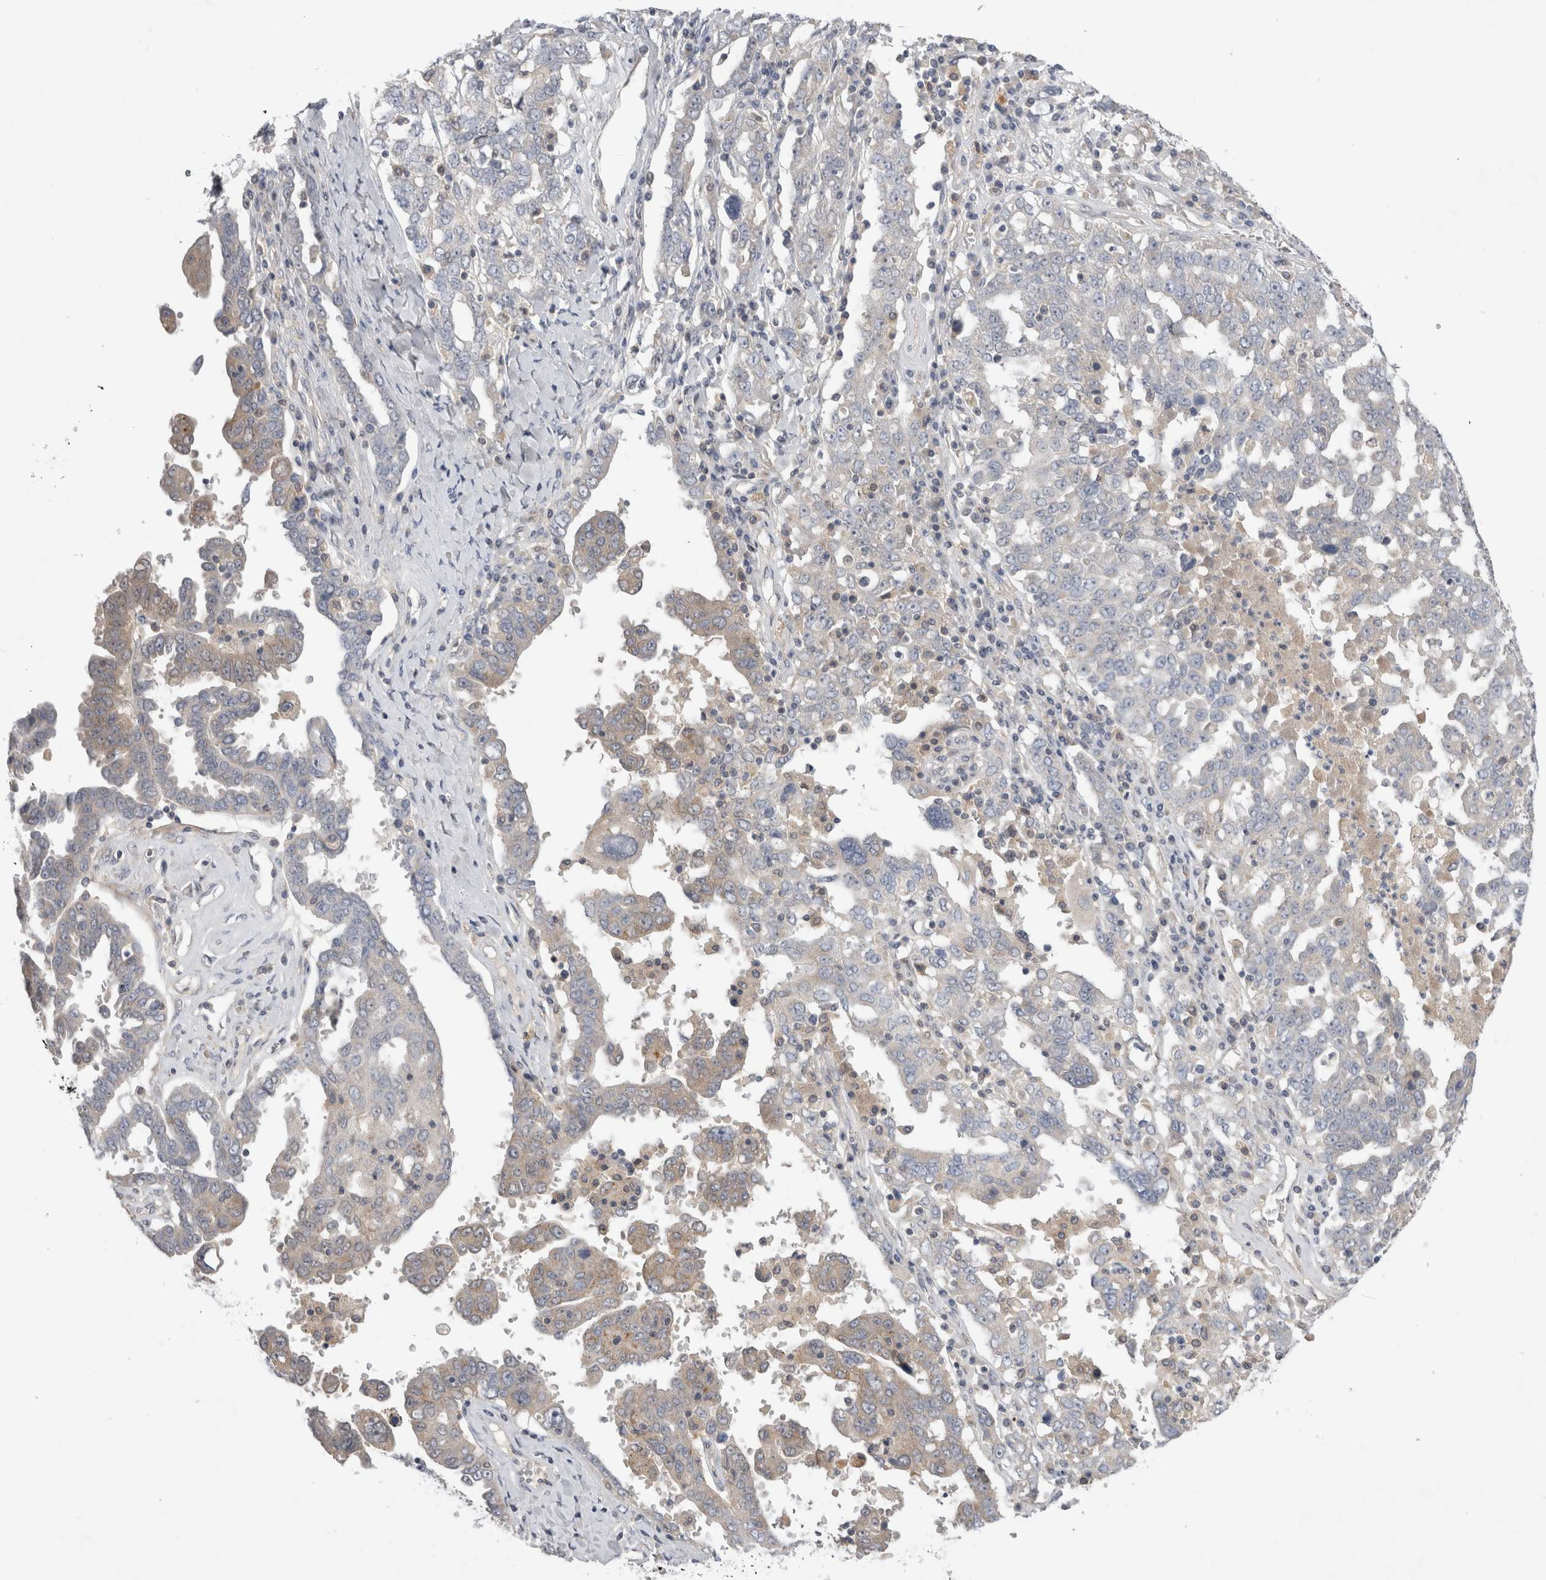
{"staining": {"intensity": "weak", "quantity": "<25%", "location": "cytoplasmic/membranous"}, "tissue": "ovarian cancer", "cell_type": "Tumor cells", "image_type": "cancer", "snomed": [{"axis": "morphology", "description": "Carcinoma, endometroid"}, {"axis": "topography", "description": "Ovary"}], "caption": "IHC histopathology image of neoplastic tissue: human endometroid carcinoma (ovarian) stained with DAB (3,3'-diaminobenzidine) displays no significant protein positivity in tumor cells.", "gene": "SRD5A3", "patient": {"sex": "female", "age": 62}}